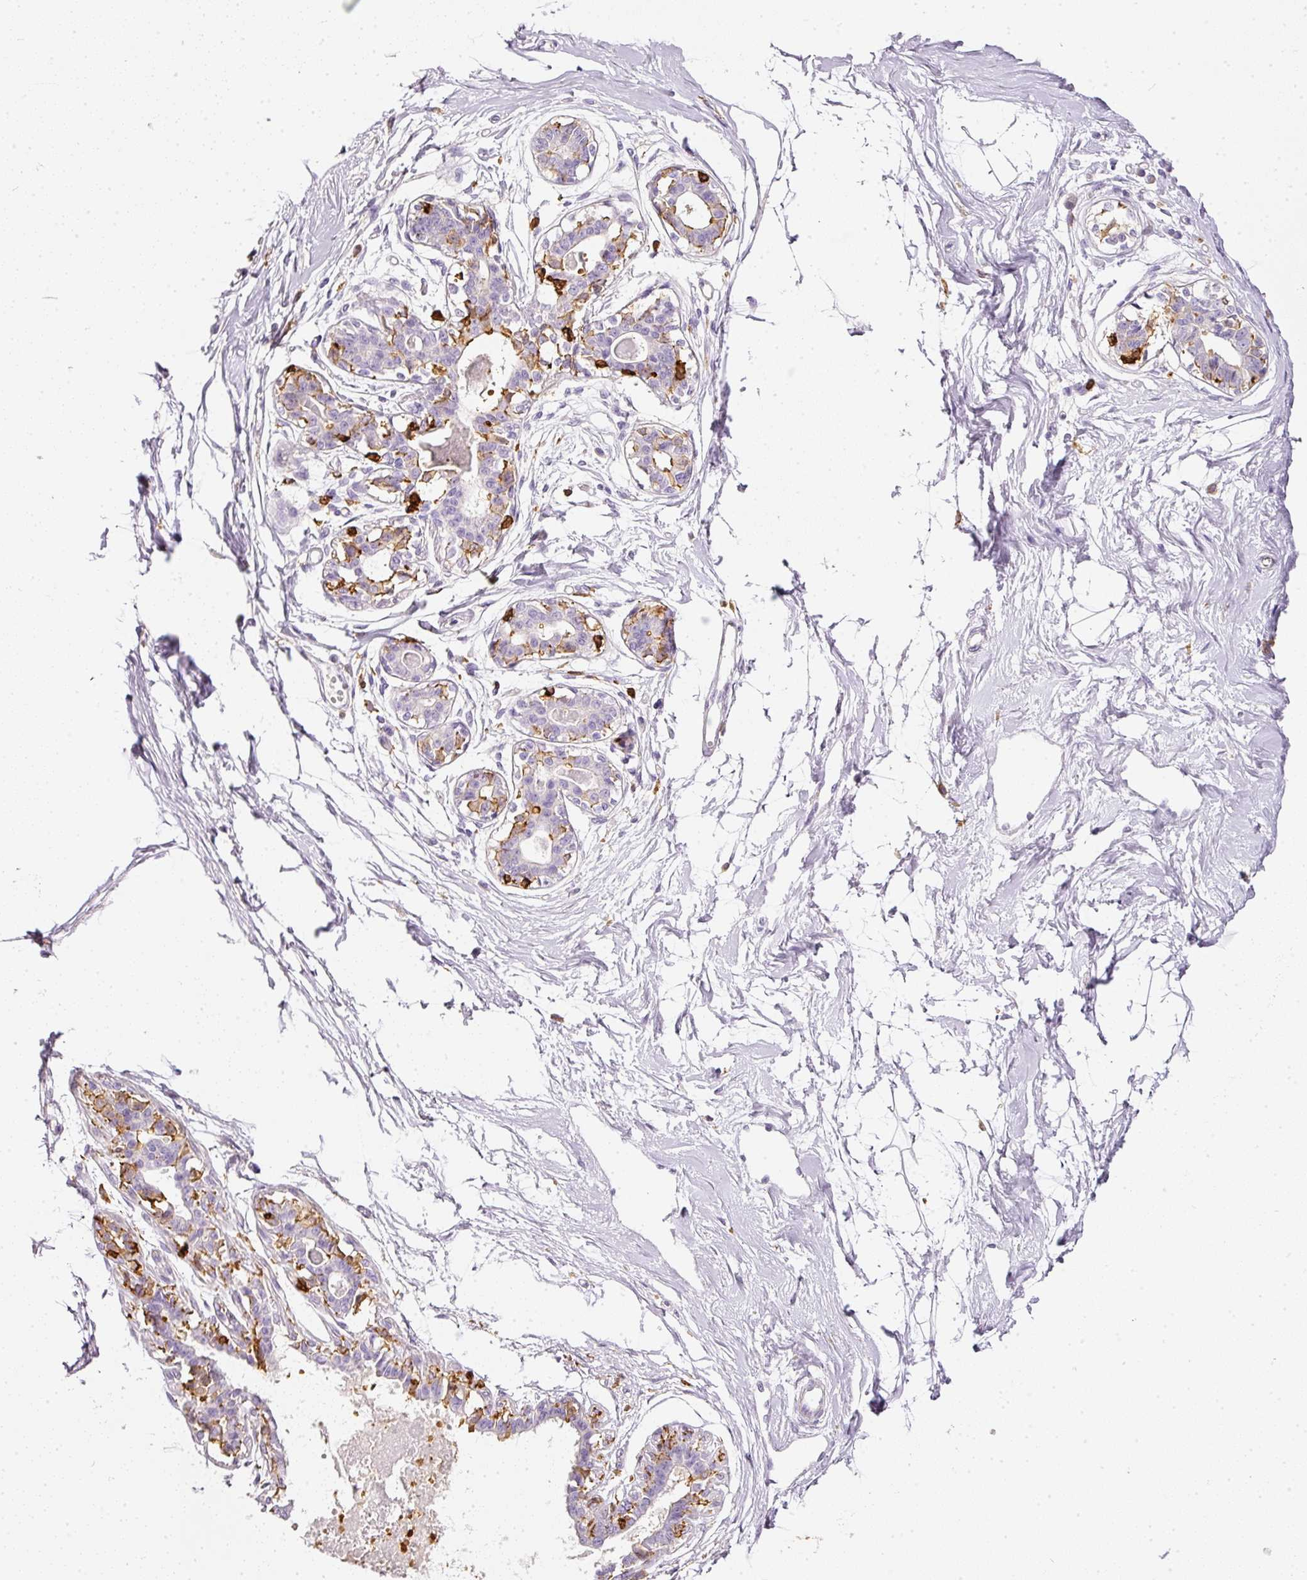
{"staining": {"intensity": "negative", "quantity": "none", "location": "none"}, "tissue": "breast", "cell_type": "Adipocytes", "image_type": "normal", "snomed": [{"axis": "morphology", "description": "Normal tissue, NOS"}, {"axis": "topography", "description": "Breast"}], "caption": "An IHC image of benign breast is shown. There is no staining in adipocytes of breast.", "gene": "EVL", "patient": {"sex": "female", "age": 45}}